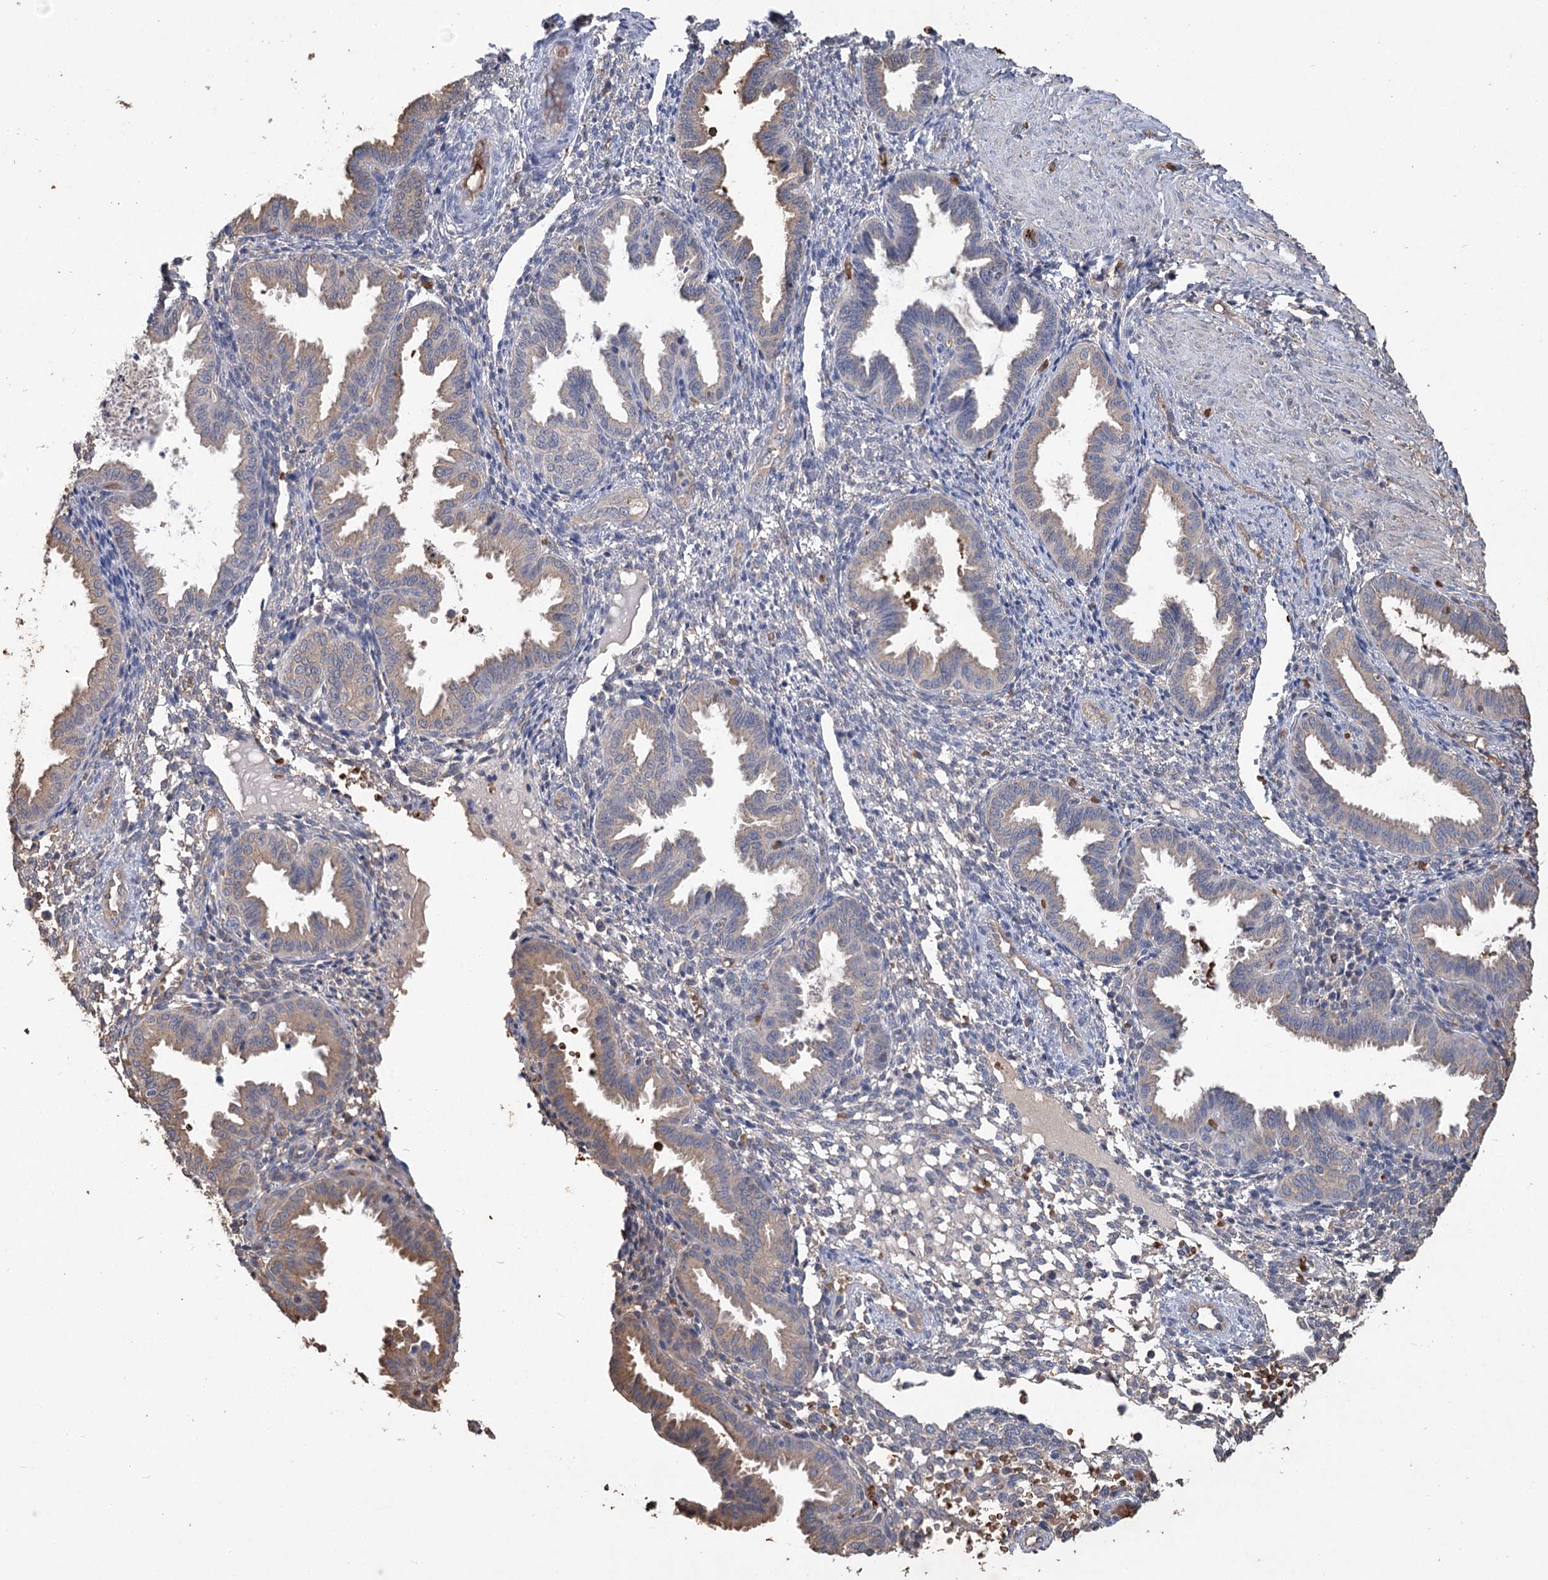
{"staining": {"intensity": "negative", "quantity": "none", "location": "none"}, "tissue": "endometrium", "cell_type": "Cells in endometrial stroma", "image_type": "normal", "snomed": [{"axis": "morphology", "description": "Normal tissue, NOS"}, {"axis": "topography", "description": "Endometrium"}], "caption": "Human endometrium stained for a protein using IHC demonstrates no staining in cells in endometrial stroma.", "gene": "HBA1", "patient": {"sex": "female", "age": 33}}